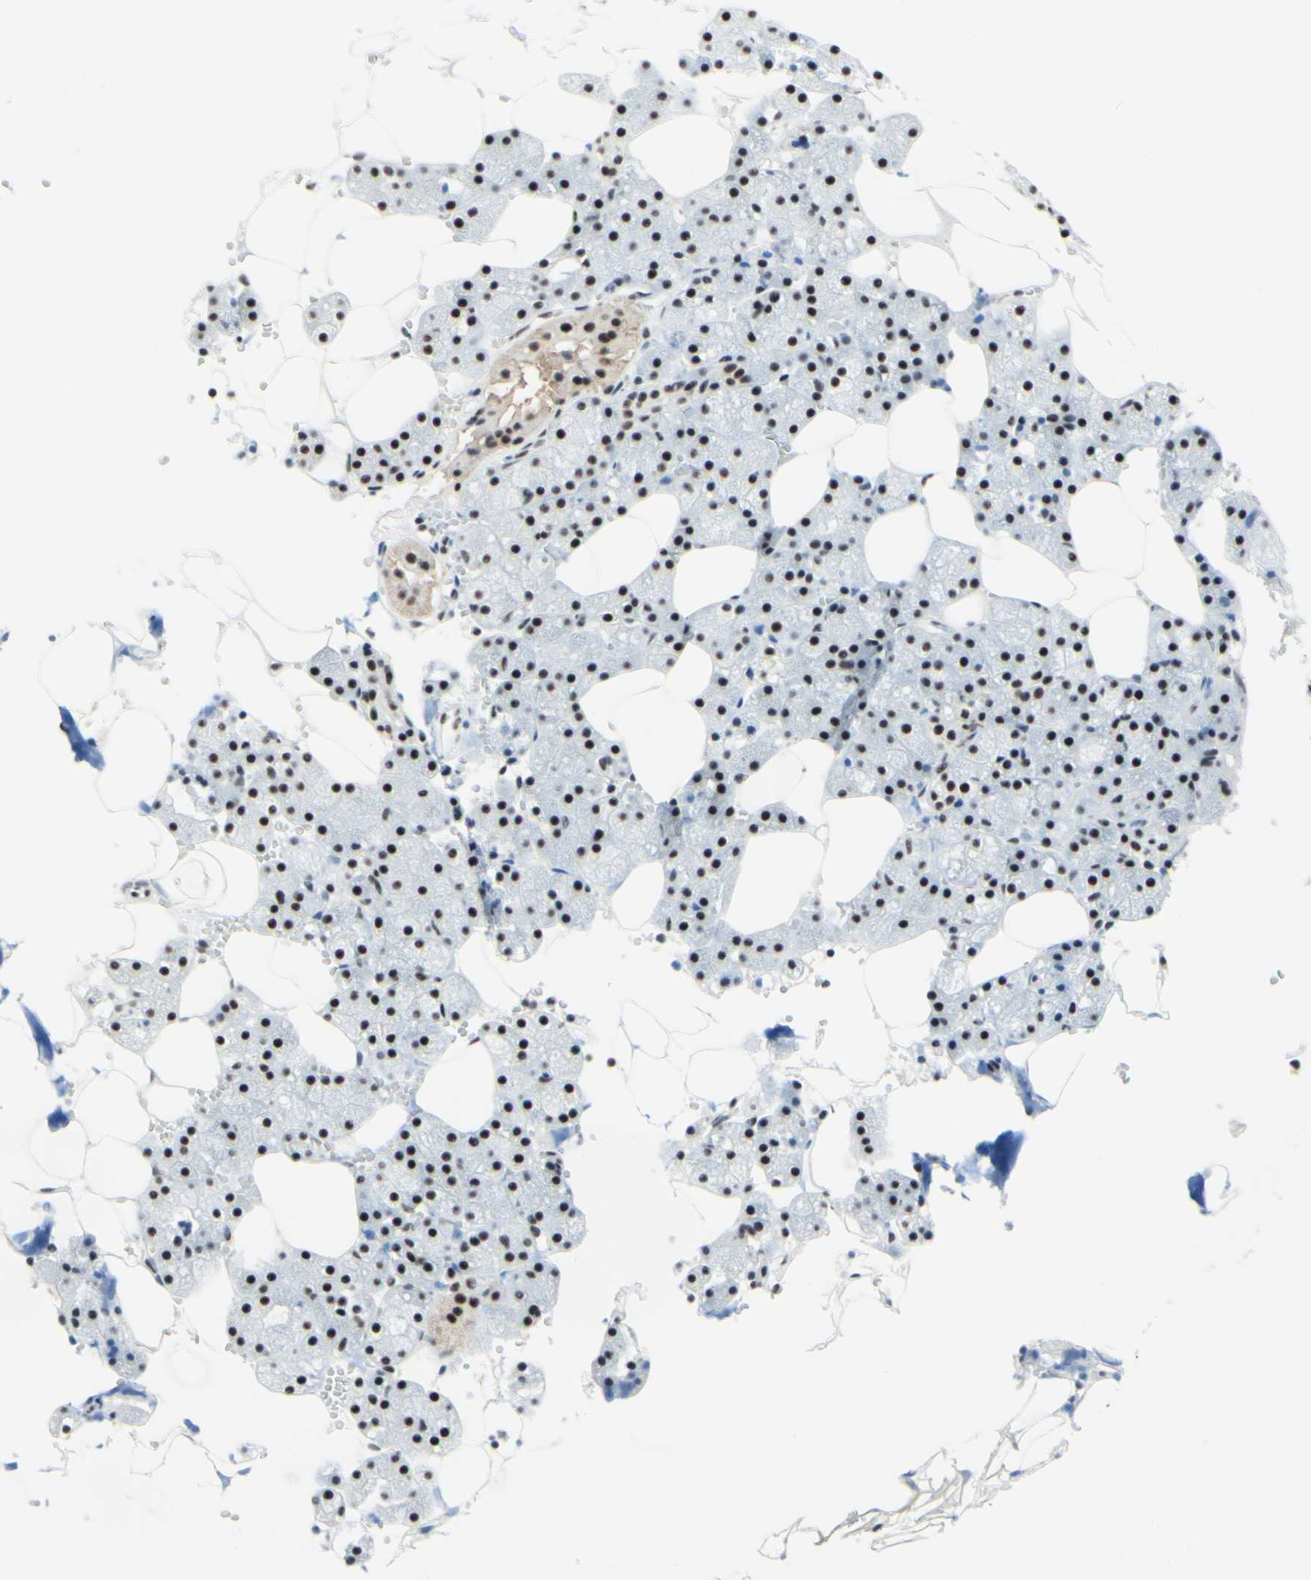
{"staining": {"intensity": "weak", "quantity": "25%-75%", "location": "nuclear"}, "tissue": "salivary gland", "cell_type": "Glandular cells", "image_type": "normal", "snomed": [{"axis": "morphology", "description": "Normal tissue, NOS"}, {"axis": "topography", "description": "Salivary gland"}], "caption": "A high-resolution image shows immunohistochemistry (IHC) staining of normal salivary gland, which demonstrates weak nuclear expression in approximately 25%-75% of glandular cells.", "gene": "WTAP", "patient": {"sex": "male", "age": 62}}